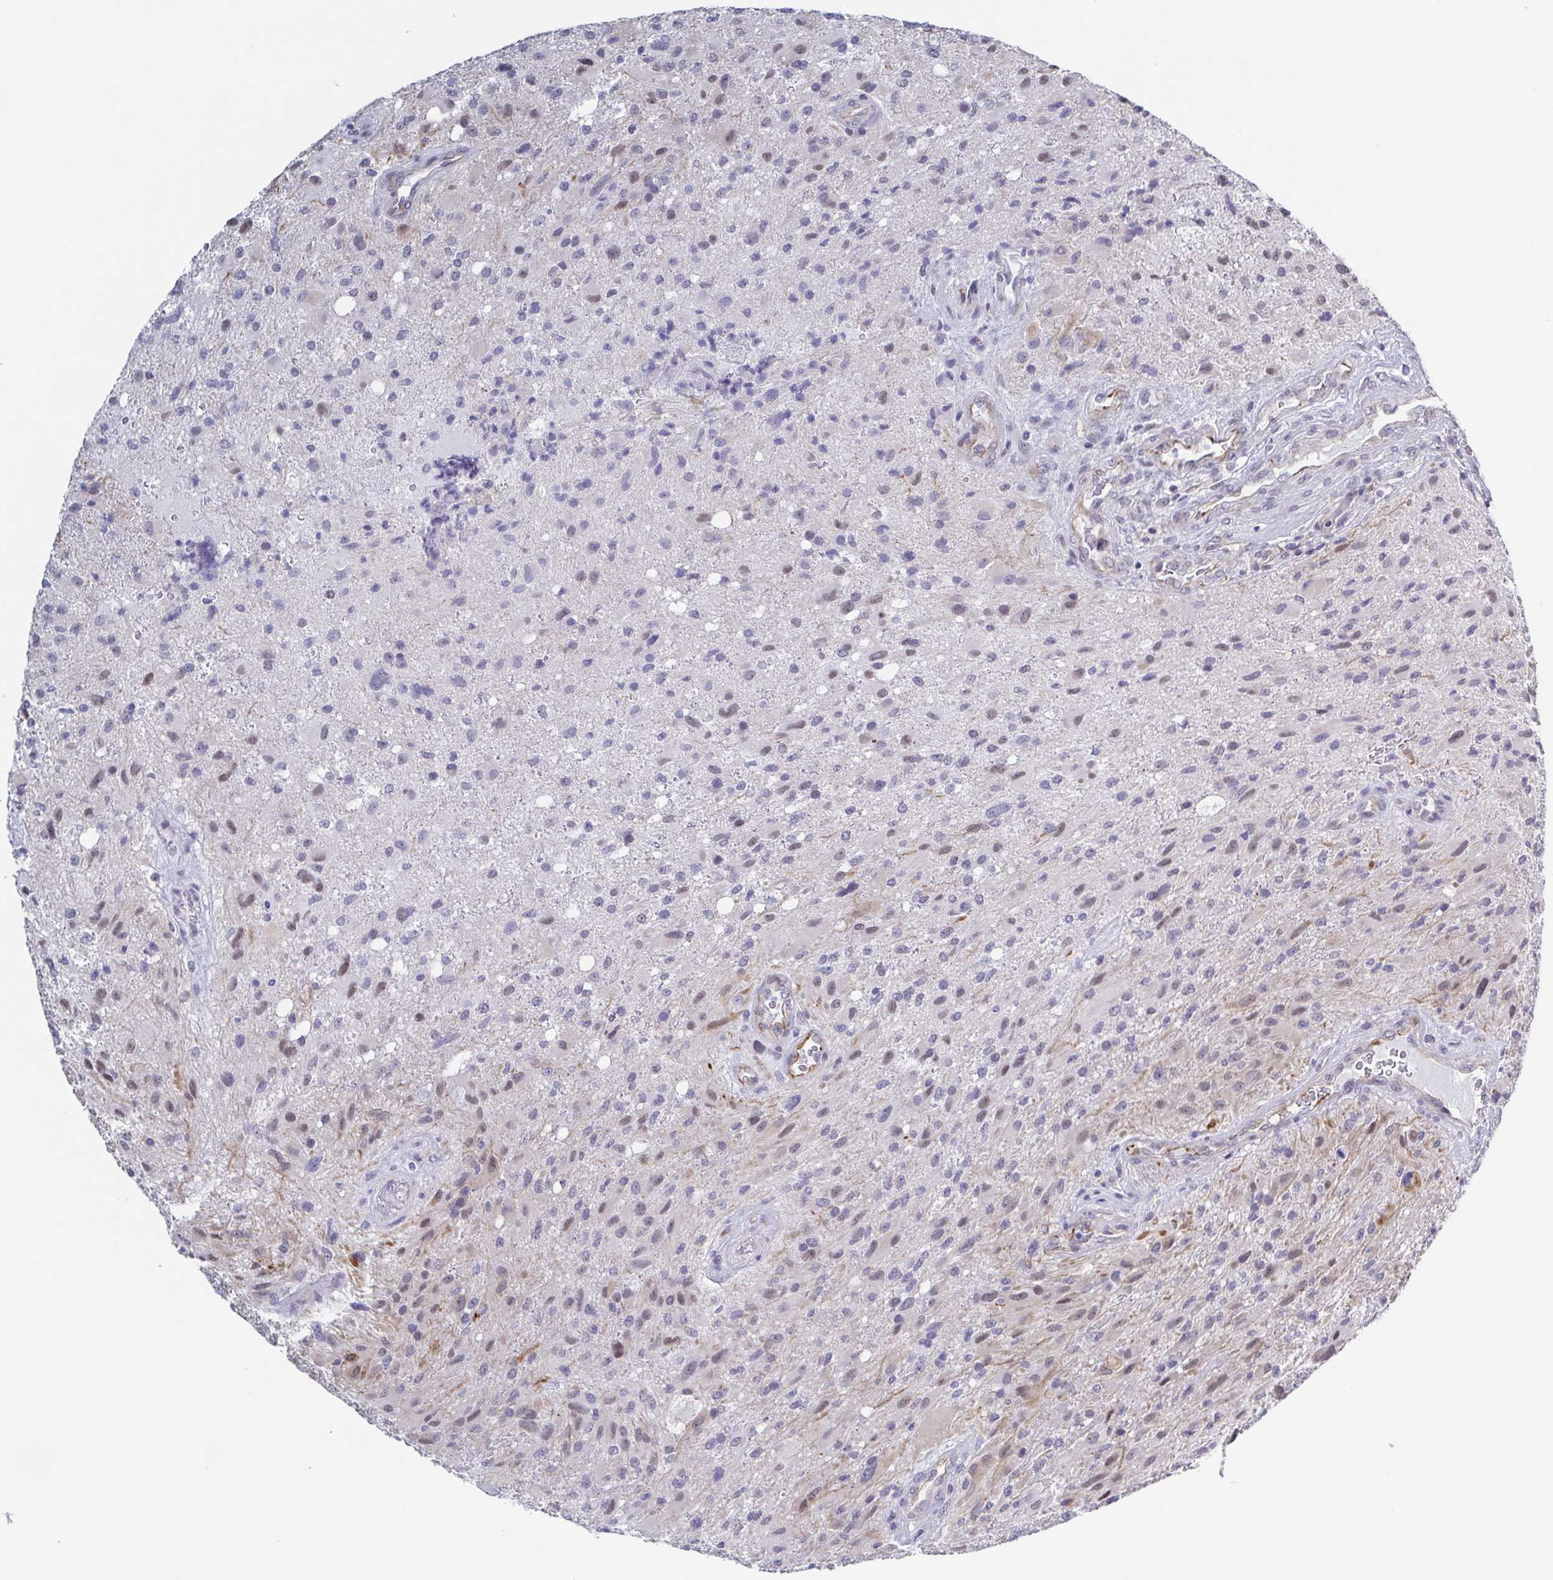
{"staining": {"intensity": "moderate", "quantity": "<25%", "location": "nuclear"}, "tissue": "glioma", "cell_type": "Tumor cells", "image_type": "cancer", "snomed": [{"axis": "morphology", "description": "Glioma, malignant, High grade"}, {"axis": "topography", "description": "Brain"}], "caption": "IHC micrograph of neoplastic tissue: high-grade glioma (malignant) stained using immunohistochemistry (IHC) exhibits low levels of moderate protein expression localized specifically in the nuclear of tumor cells, appearing as a nuclear brown color.", "gene": "TMEM92", "patient": {"sex": "male", "age": 53}}